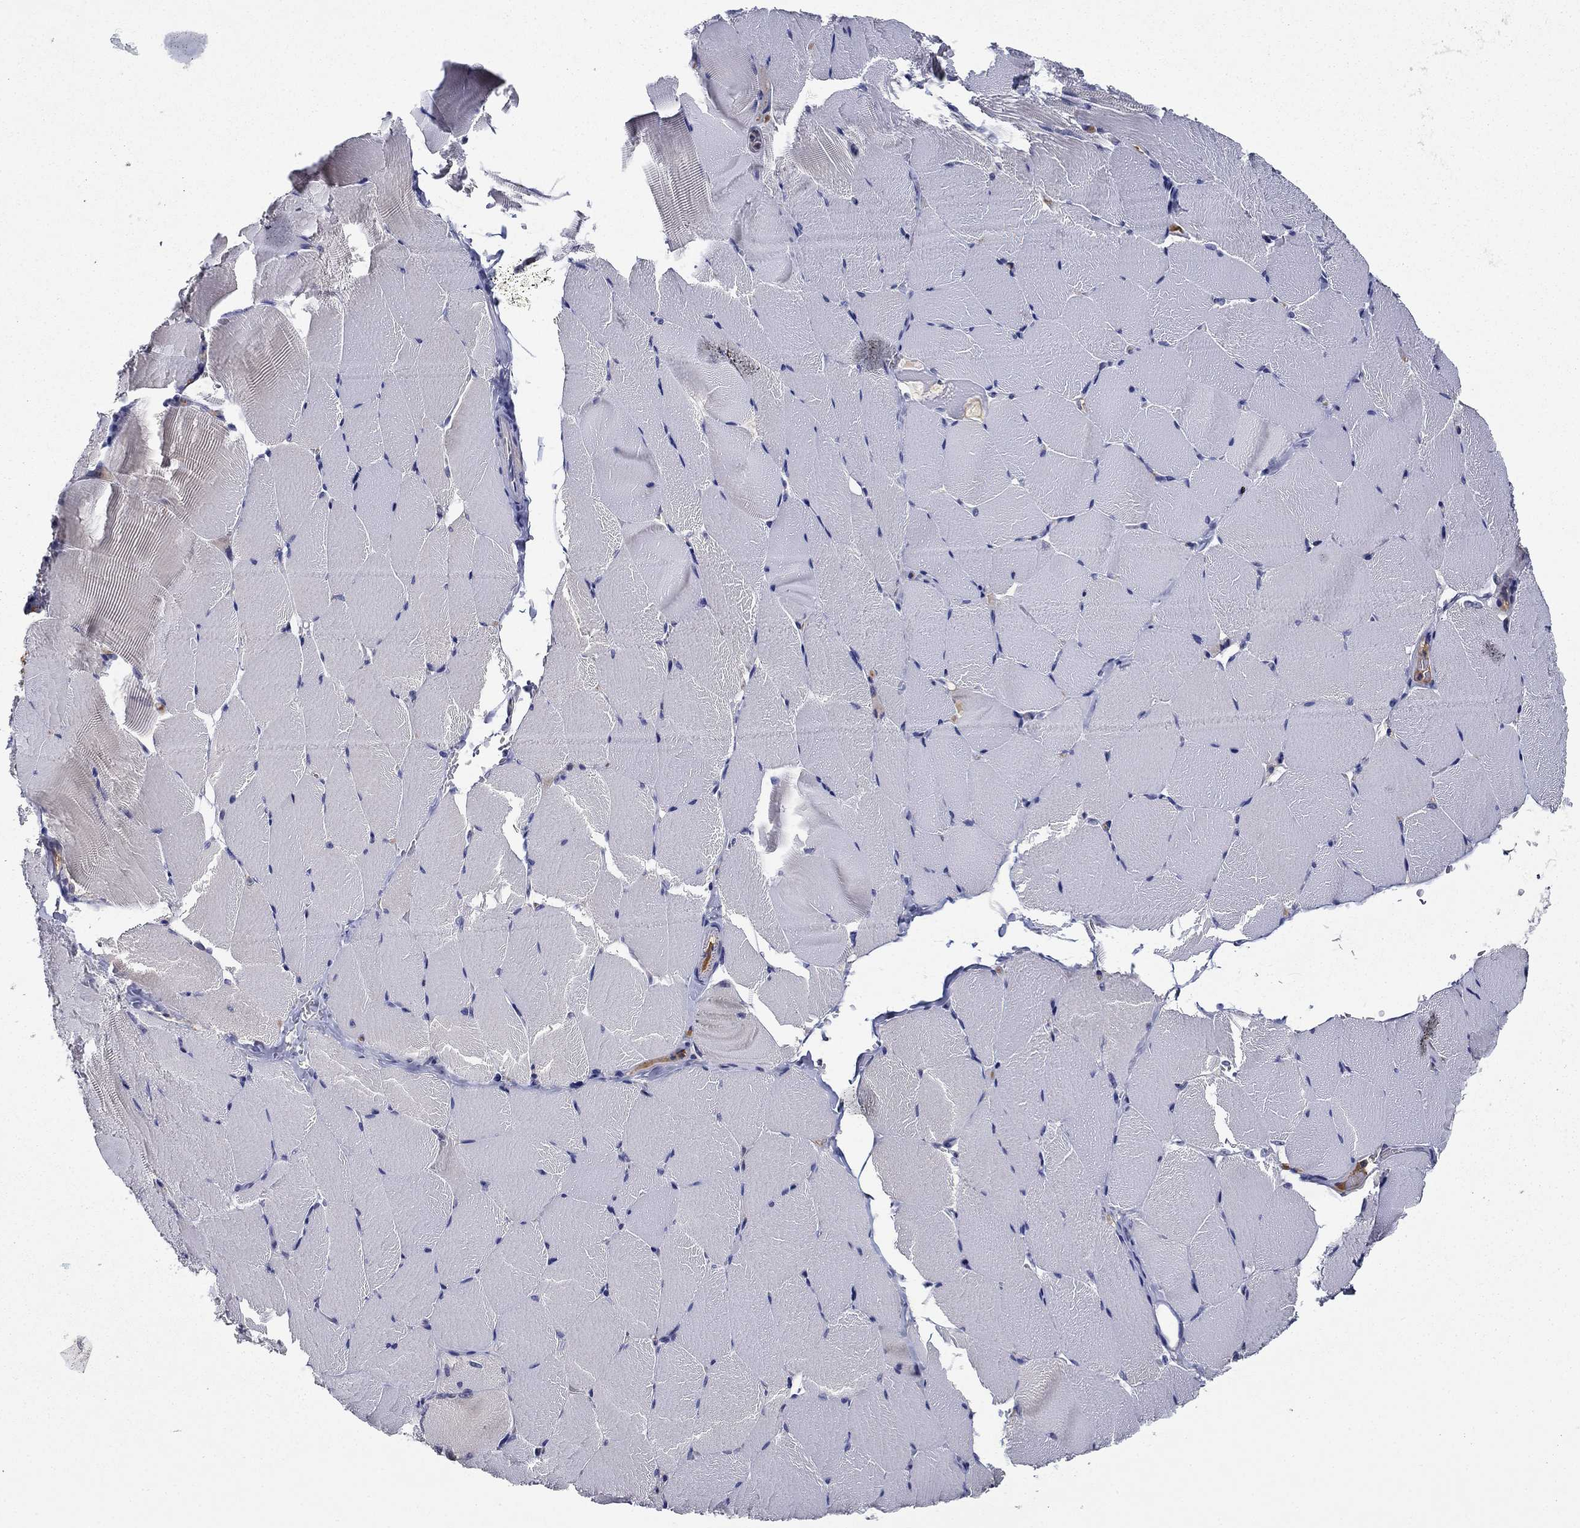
{"staining": {"intensity": "negative", "quantity": "none", "location": "none"}, "tissue": "skeletal muscle", "cell_type": "Myocytes", "image_type": "normal", "snomed": [{"axis": "morphology", "description": "Normal tissue, NOS"}, {"axis": "topography", "description": "Skeletal muscle"}], "caption": "High magnification brightfield microscopy of unremarkable skeletal muscle stained with DAB (brown) and counterstained with hematoxylin (blue): myocytes show no significant staining.", "gene": "DDTL", "patient": {"sex": "female", "age": 37}}